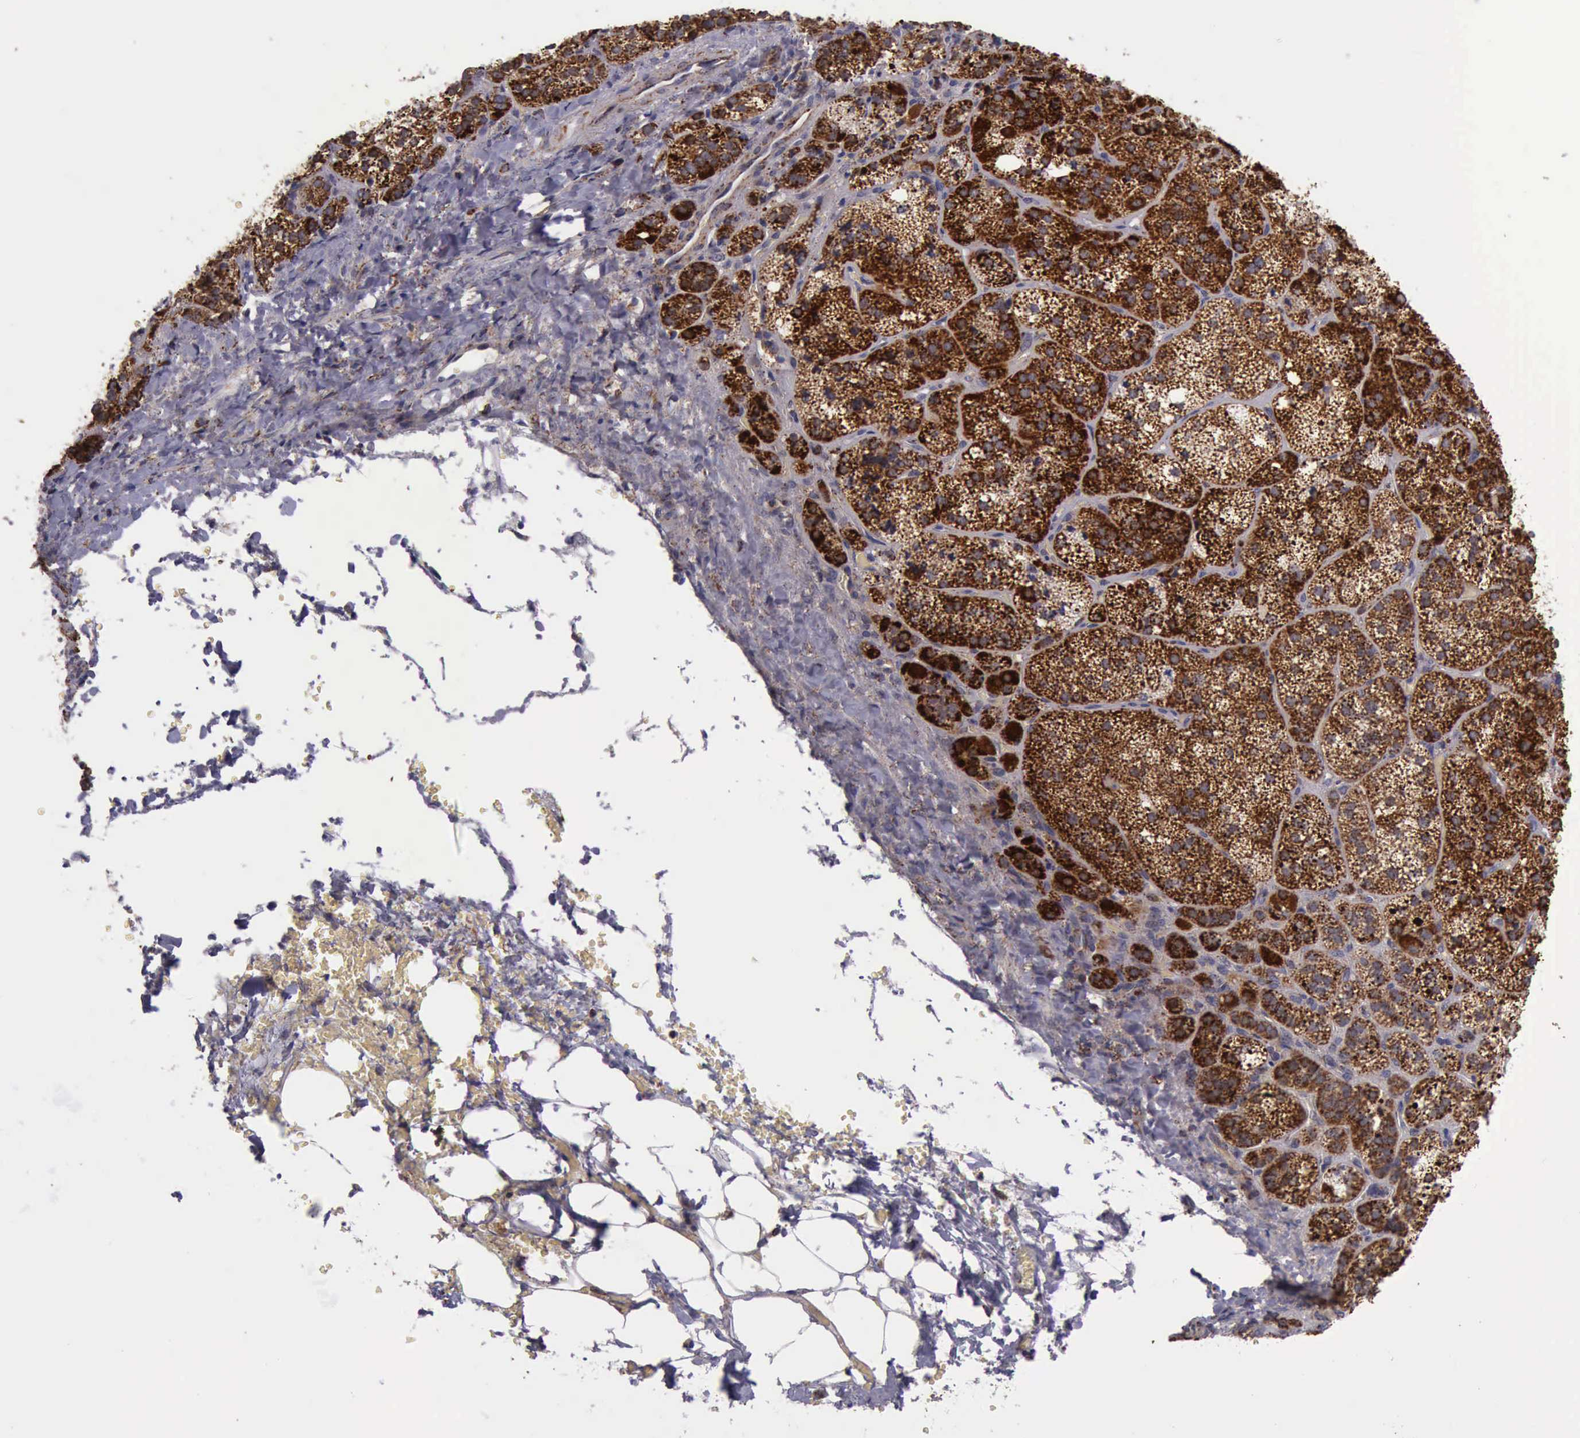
{"staining": {"intensity": "strong", "quantity": ">75%", "location": "cytoplasmic/membranous"}, "tissue": "adrenal gland", "cell_type": "Glandular cells", "image_type": "normal", "snomed": [{"axis": "morphology", "description": "Normal tissue, NOS"}, {"axis": "topography", "description": "Adrenal gland"}], "caption": "Immunohistochemical staining of unremarkable adrenal gland displays strong cytoplasmic/membranous protein staining in approximately >75% of glandular cells.", "gene": "TXN2", "patient": {"sex": "female", "age": 71}}